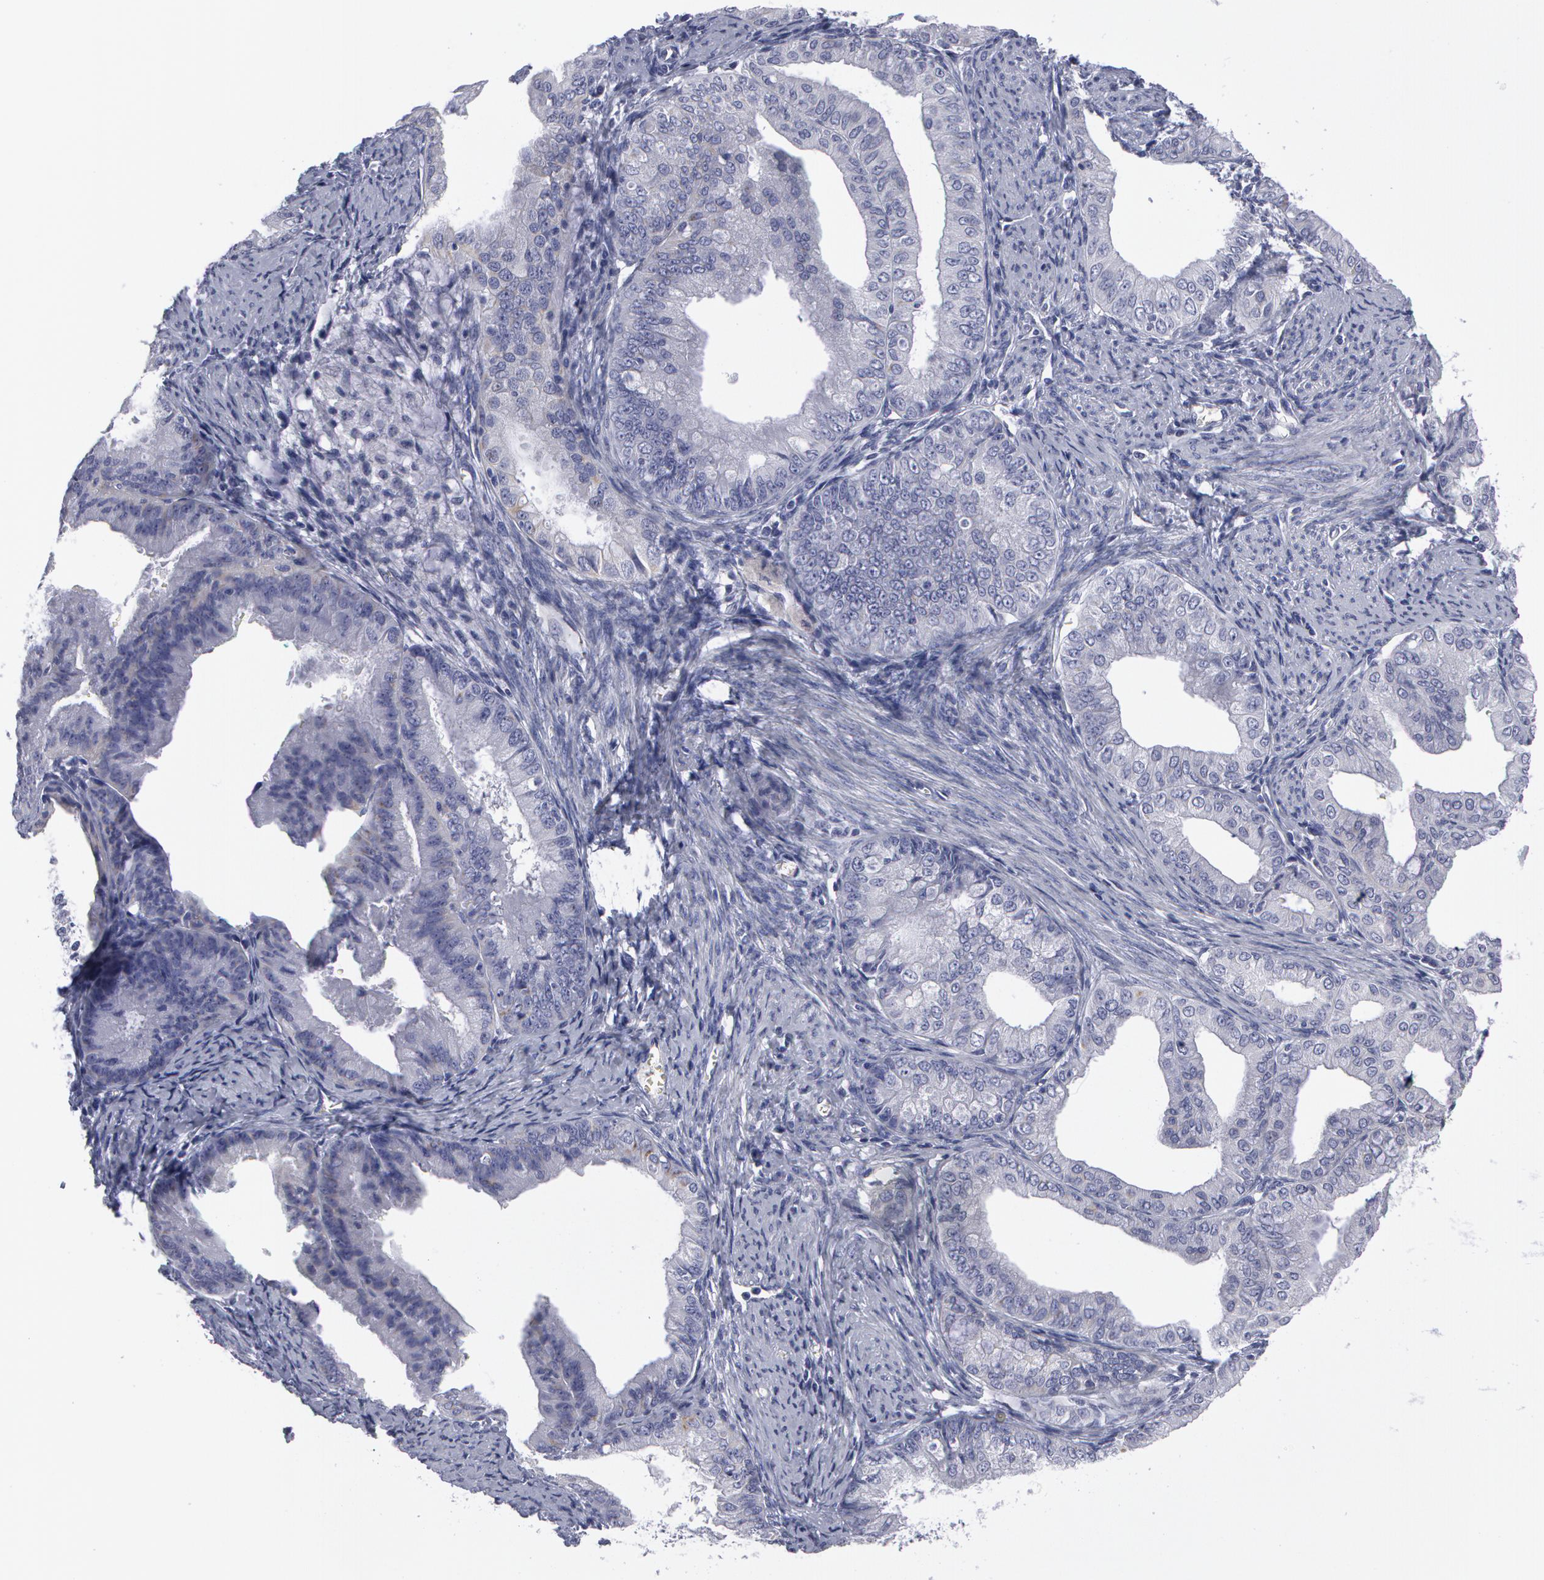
{"staining": {"intensity": "negative", "quantity": "none", "location": "none"}, "tissue": "endometrial cancer", "cell_type": "Tumor cells", "image_type": "cancer", "snomed": [{"axis": "morphology", "description": "Adenocarcinoma, NOS"}, {"axis": "topography", "description": "Endometrium"}], "caption": "DAB (3,3'-diaminobenzidine) immunohistochemical staining of endometrial cancer (adenocarcinoma) reveals no significant staining in tumor cells. (DAB immunohistochemistry (IHC), high magnification).", "gene": "SMC1B", "patient": {"sex": "female", "age": 76}}